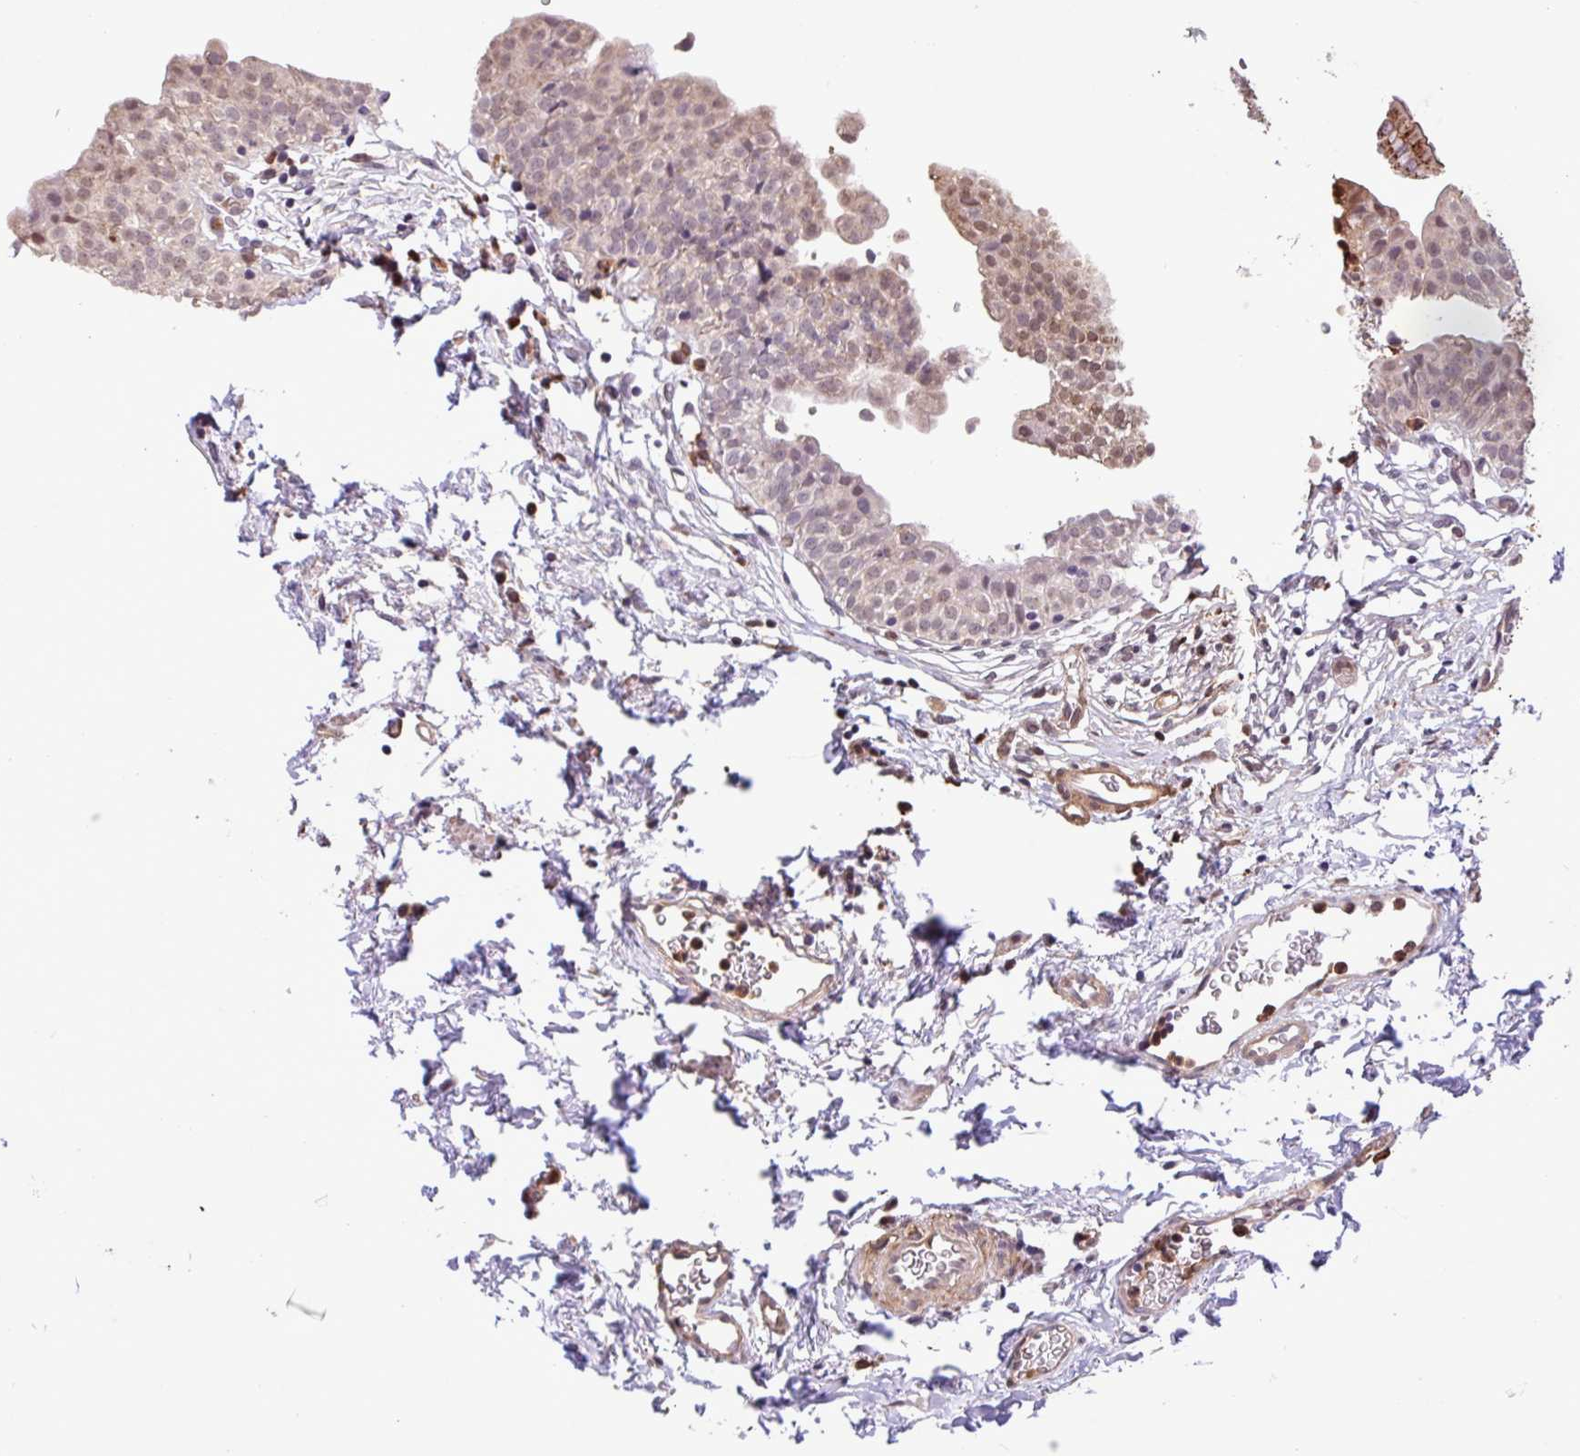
{"staining": {"intensity": "moderate", "quantity": "25%-75%", "location": "cytoplasmic/membranous,nuclear"}, "tissue": "urinary bladder", "cell_type": "Urothelial cells", "image_type": "normal", "snomed": [{"axis": "morphology", "description": "Normal tissue, NOS"}, {"axis": "topography", "description": "Urinary bladder"}, {"axis": "topography", "description": "Peripheral nerve tissue"}], "caption": "High-power microscopy captured an IHC image of normal urinary bladder, revealing moderate cytoplasmic/membranous,nuclear positivity in about 25%-75% of urothelial cells.", "gene": "CHST11", "patient": {"sex": "male", "age": 55}}